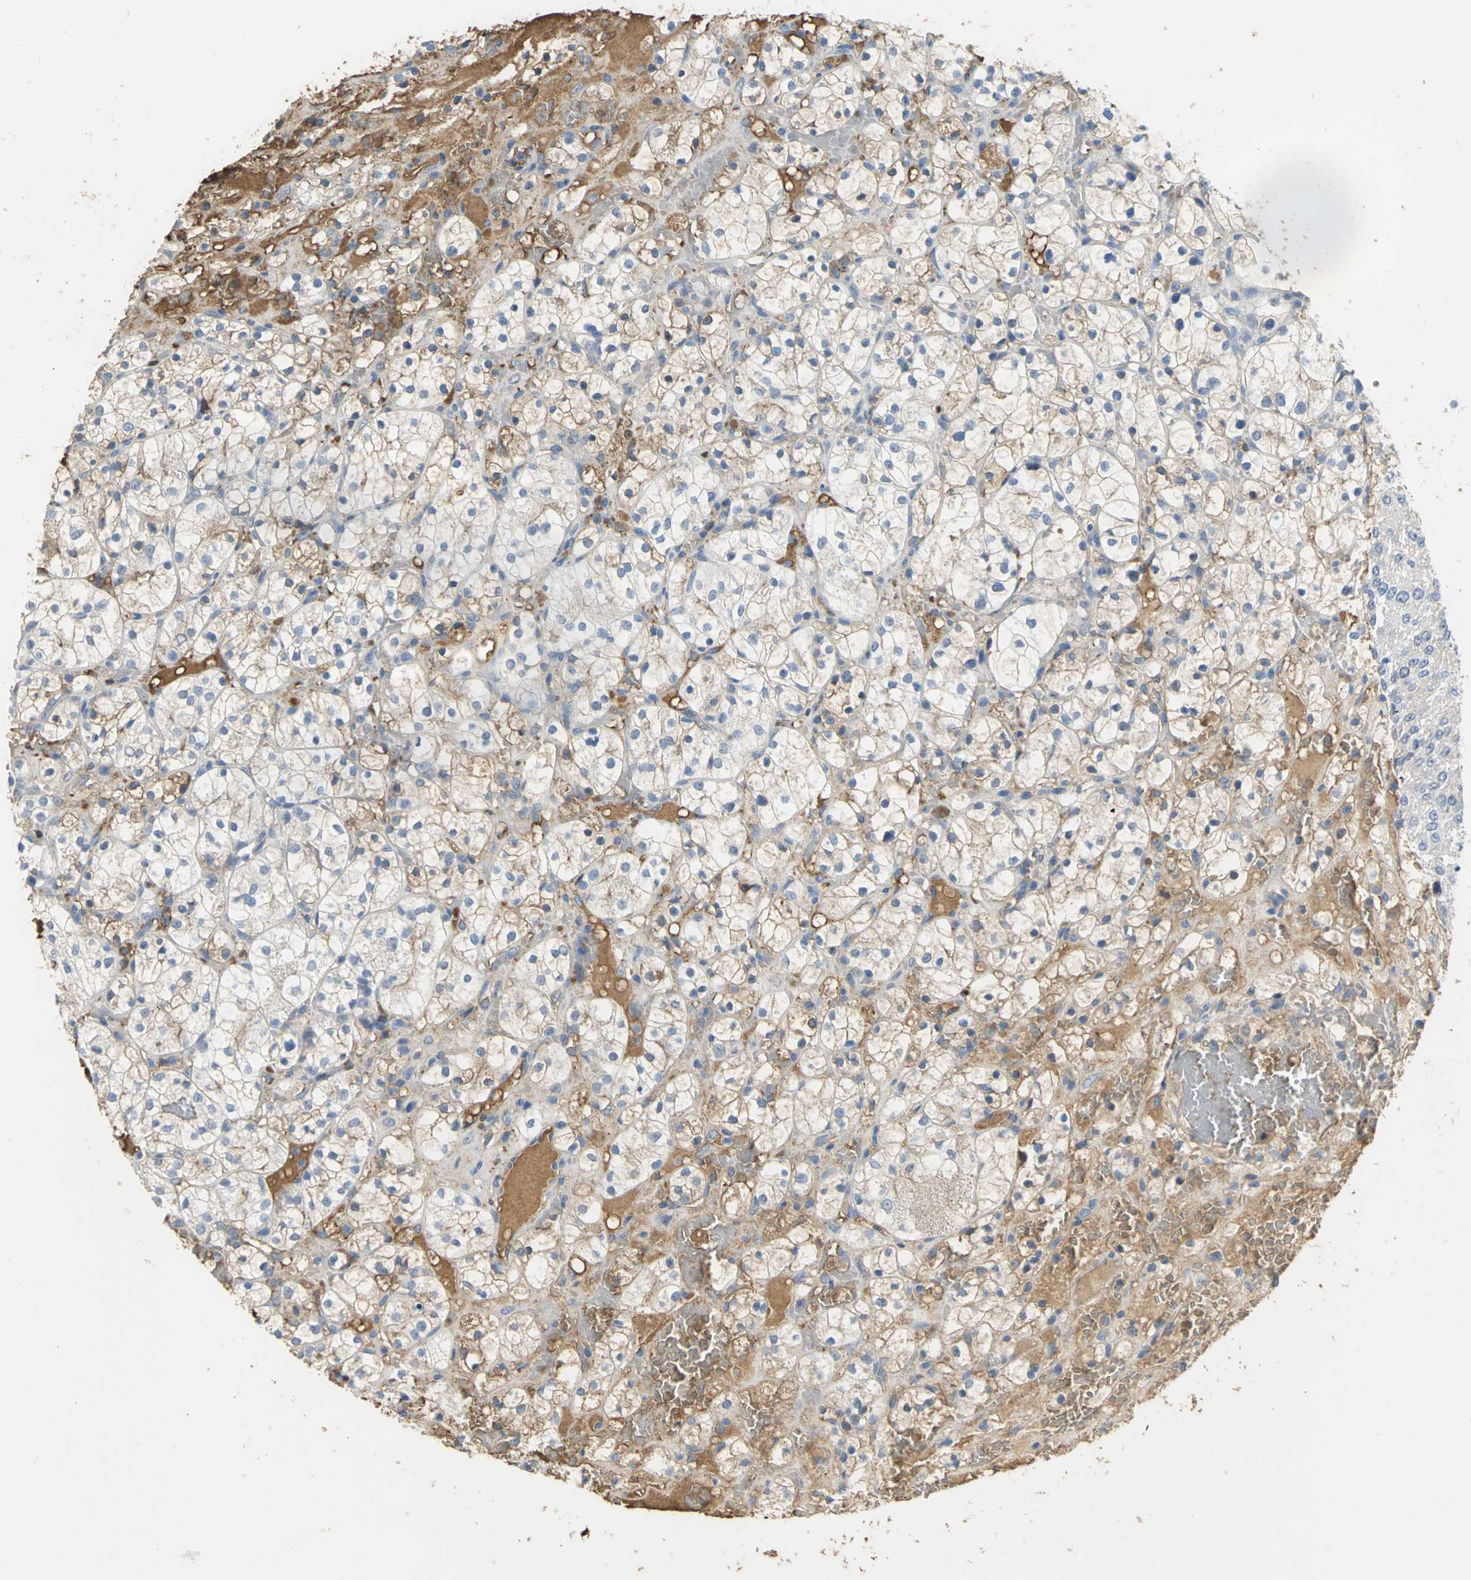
{"staining": {"intensity": "moderate", "quantity": "25%-75%", "location": "cytoplasmic/membranous"}, "tissue": "renal cancer", "cell_type": "Tumor cells", "image_type": "cancer", "snomed": [{"axis": "morphology", "description": "Adenocarcinoma, NOS"}, {"axis": "topography", "description": "Kidney"}], "caption": "Adenocarcinoma (renal) stained with a protein marker shows moderate staining in tumor cells.", "gene": "GYG2", "patient": {"sex": "female", "age": 60}}